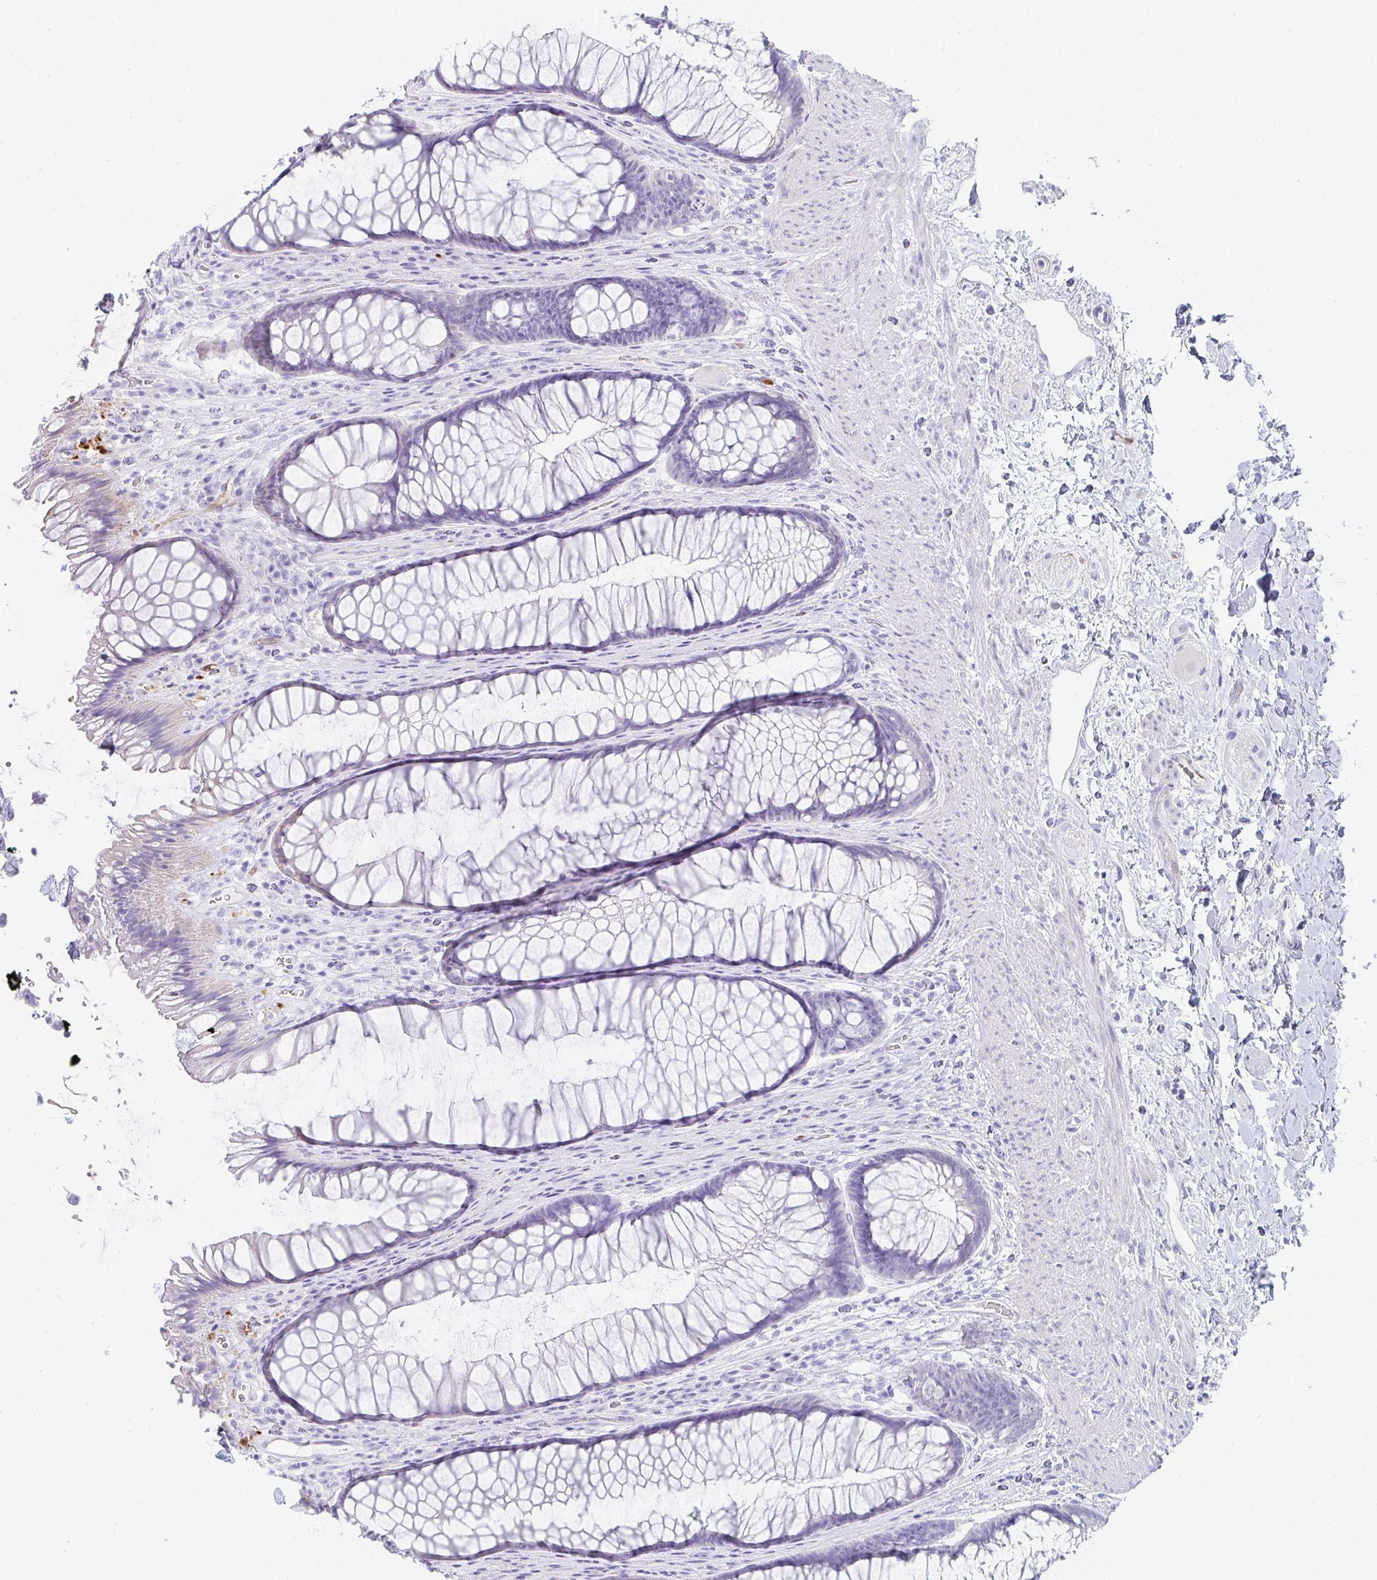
{"staining": {"intensity": "negative", "quantity": "none", "location": "none"}, "tissue": "rectum", "cell_type": "Glandular cells", "image_type": "normal", "snomed": [{"axis": "morphology", "description": "Normal tissue, NOS"}, {"axis": "topography", "description": "Rectum"}], "caption": "High power microscopy photomicrograph of an IHC histopathology image of normal rectum, revealing no significant staining in glandular cells. The staining is performed using DAB (3,3'-diaminobenzidine) brown chromogen with nuclei counter-stained in using hematoxylin.", "gene": "PRND", "patient": {"sex": "male", "age": 53}}